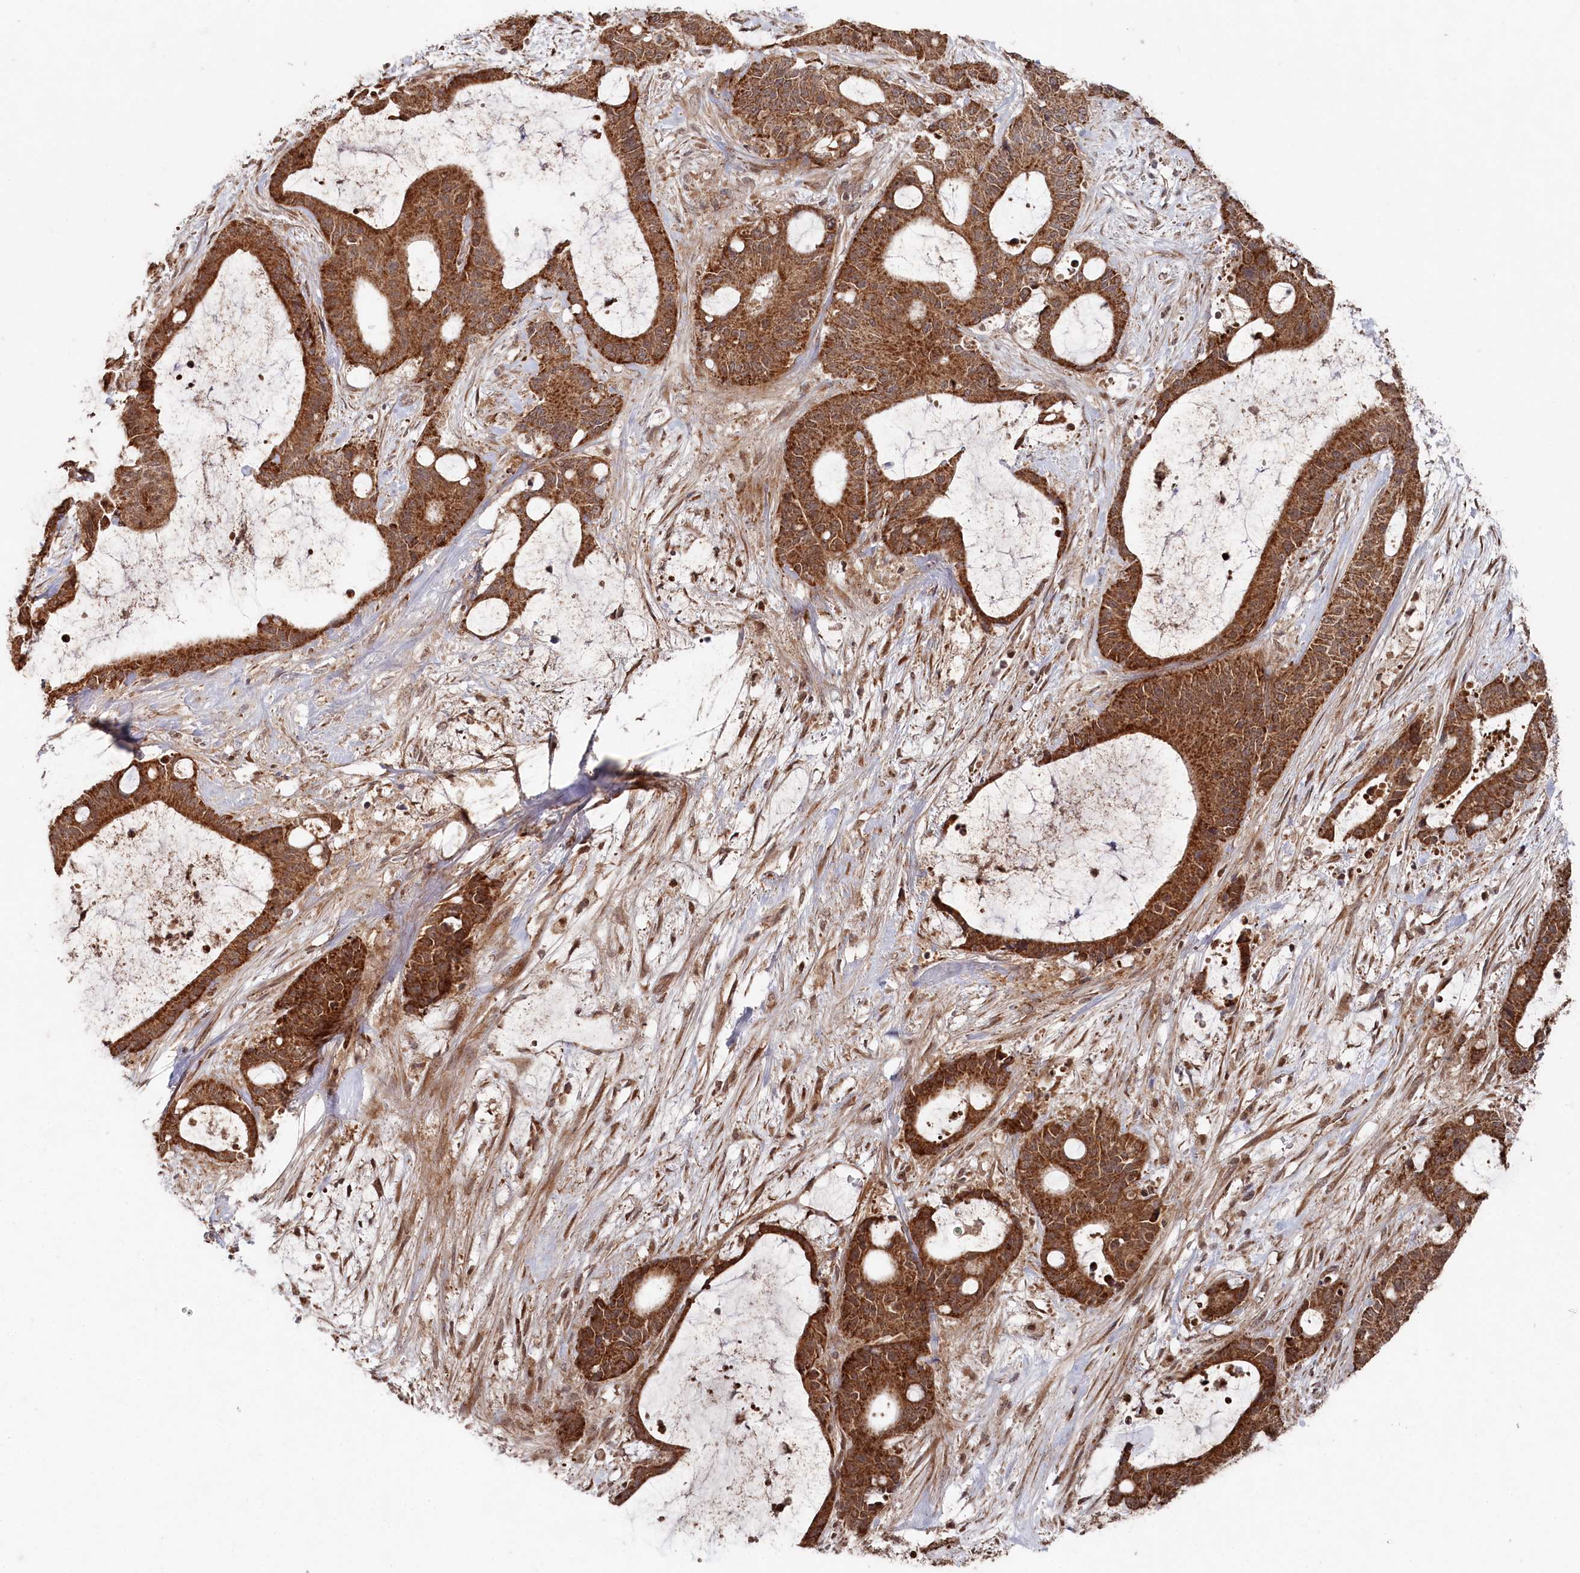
{"staining": {"intensity": "strong", "quantity": ">75%", "location": "cytoplasmic/membranous"}, "tissue": "liver cancer", "cell_type": "Tumor cells", "image_type": "cancer", "snomed": [{"axis": "morphology", "description": "Normal tissue, NOS"}, {"axis": "morphology", "description": "Cholangiocarcinoma"}, {"axis": "topography", "description": "Liver"}, {"axis": "topography", "description": "Peripheral nerve tissue"}], "caption": "This is an image of immunohistochemistry (IHC) staining of liver cancer (cholangiocarcinoma), which shows strong staining in the cytoplasmic/membranous of tumor cells.", "gene": "WAPL", "patient": {"sex": "female", "age": 73}}